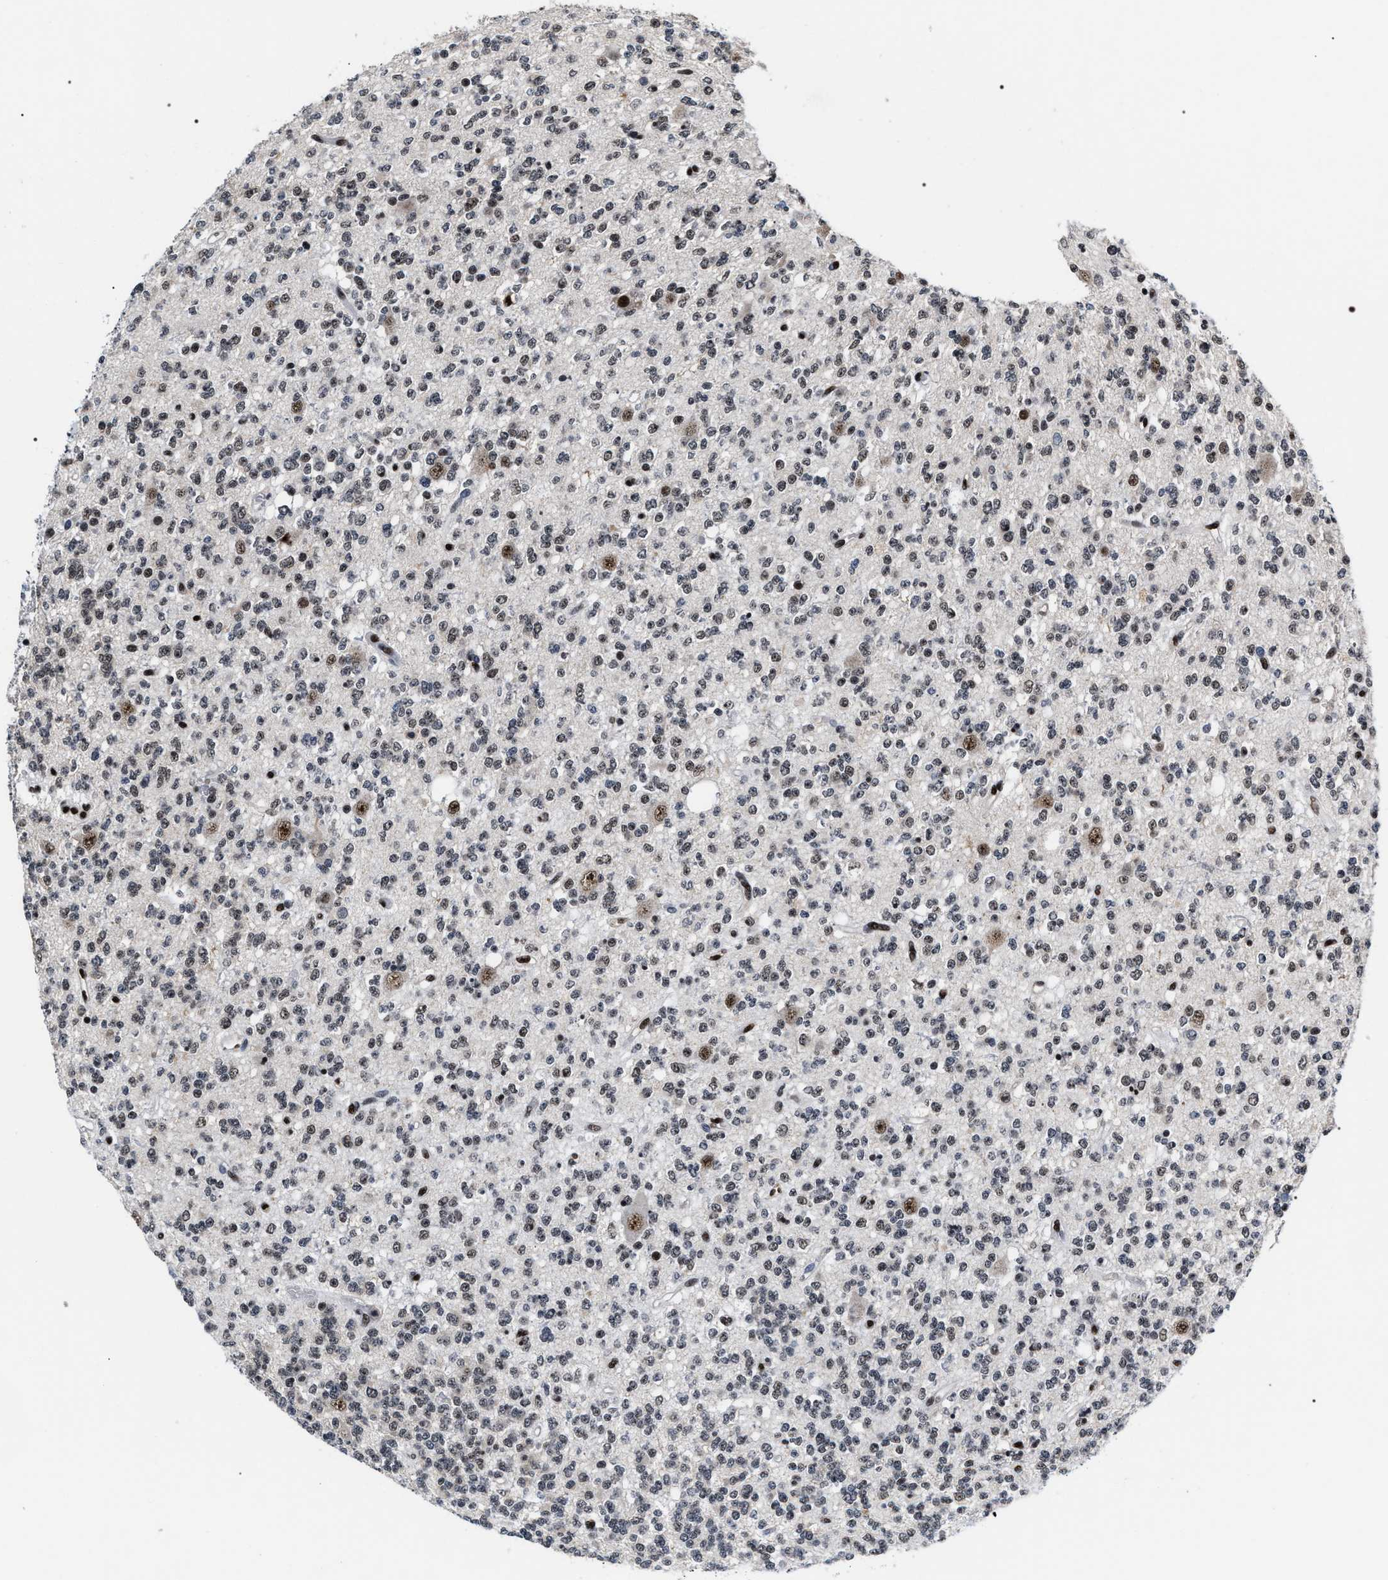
{"staining": {"intensity": "weak", "quantity": "25%-75%", "location": "nuclear"}, "tissue": "glioma", "cell_type": "Tumor cells", "image_type": "cancer", "snomed": [{"axis": "morphology", "description": "Glioma, malignant, Low grade"}, {"axis": "topography", "description": "Brain"}], "caption": "High-magnification brightfield microscopy of malignant glioma (low-grade) stained with DAB (brown) and counterstained with hematoxylin (blue). tumor cells exhibit weak nuclear positivity is appreciated in about25%-75% of cells. (DAB (3,3'-diaminobenzidine) IHC with brightfield microscopy, high magnification).", "gene": "RRP1B", "patient": {"sex": "male", "age": 38}}